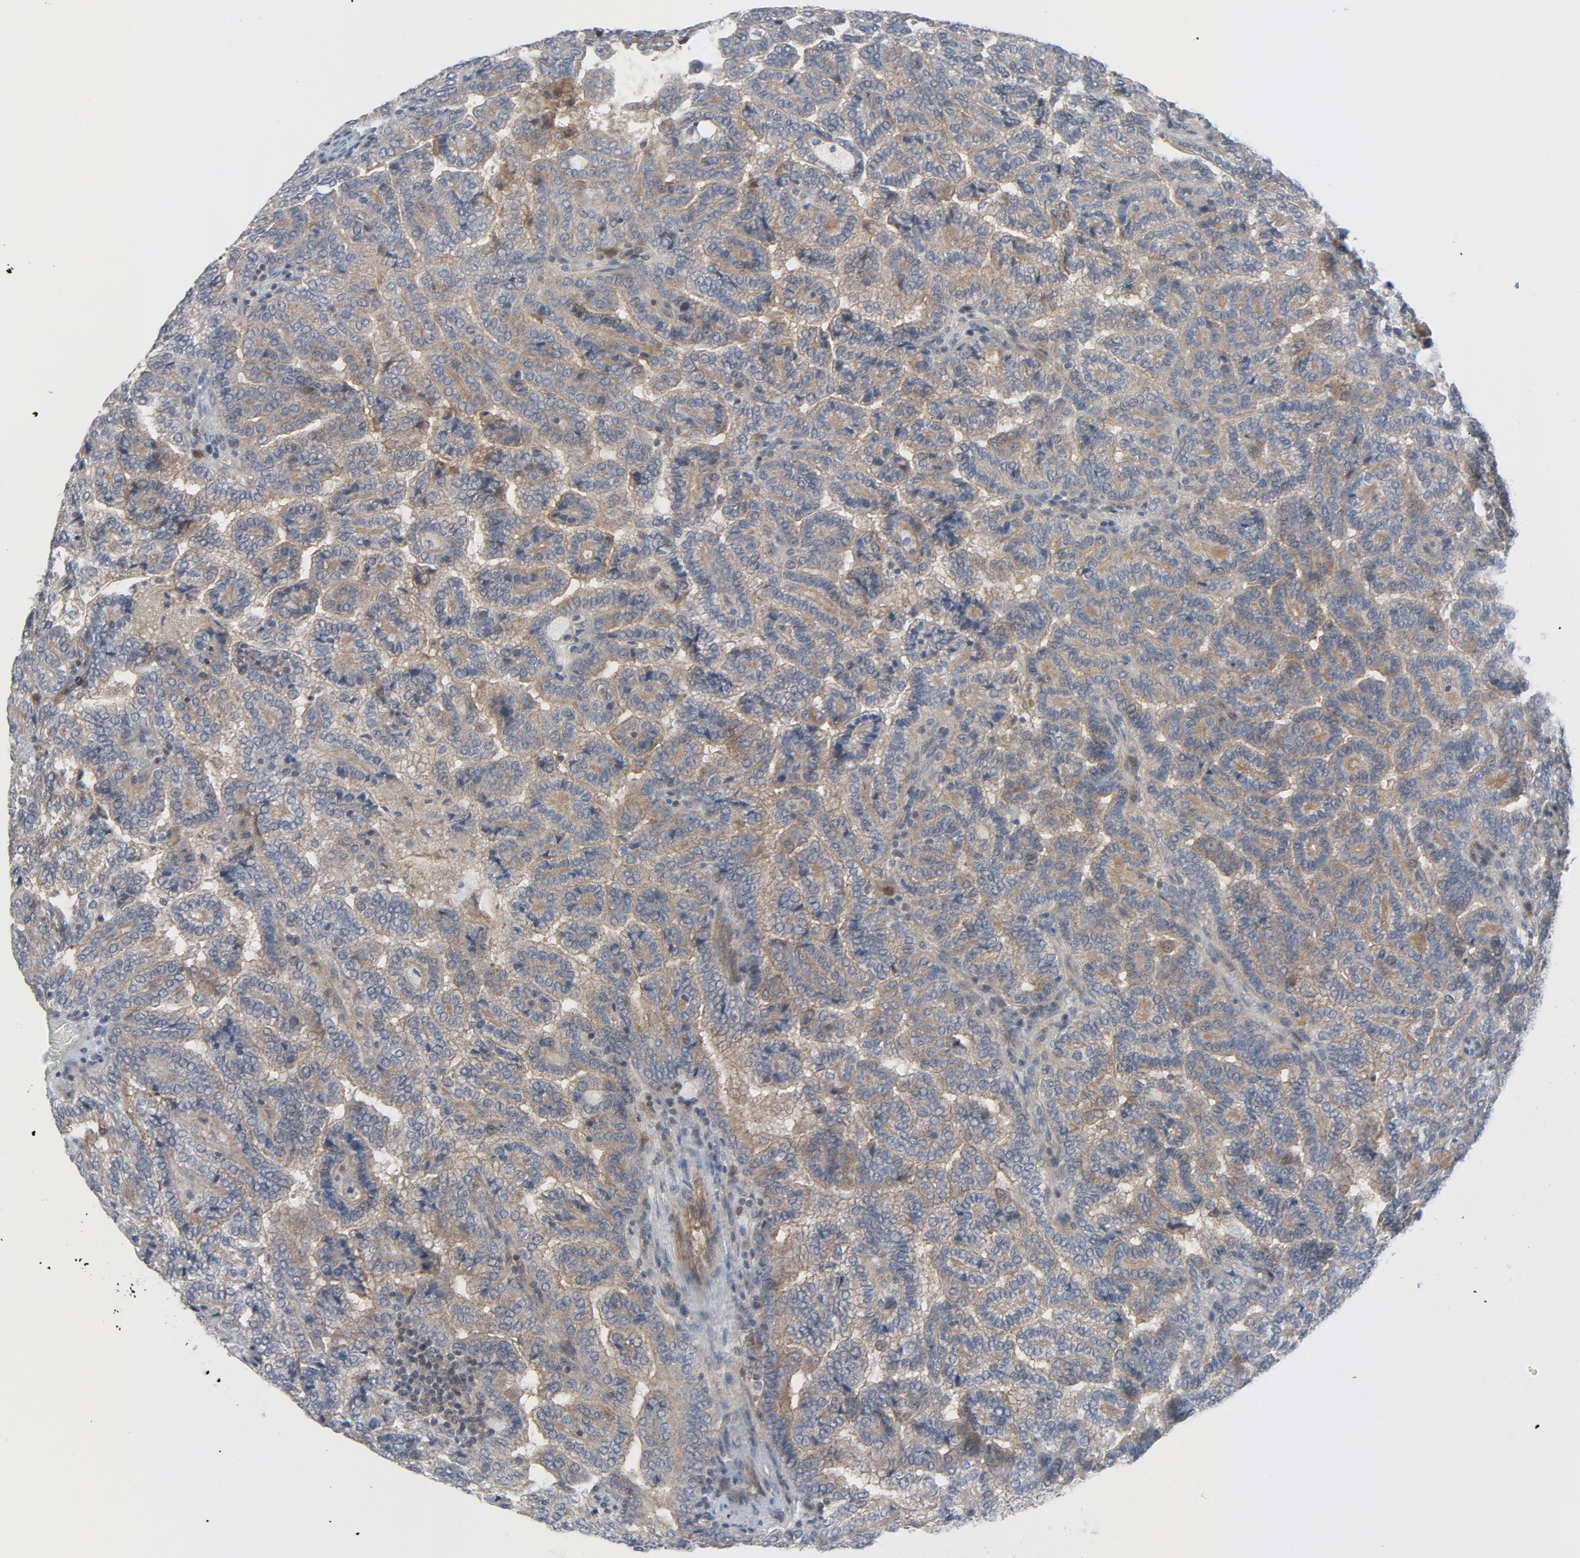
{"staining": {"intensity": "moderate", "quantity": ">75%", "location": "cytoplasmic/membranous"}, "tissue": "renal cancer", "cell_type": "Tumor cells", "image_type": "cancer", "snomed": [{"axis": "morphology", "description": "Adenocarcinoma, NOS"}, {"axis": "topography", "description": "Kidney"}], "caption": "Human renal cancer (adenocarcinoma) stained for a protein (brown) exhibits moderate cytoplasmic/membranous positive staining in about >75% of tumor cells.", "gene": "TSG101", "patient": {"sex": "male", "age": 61}}